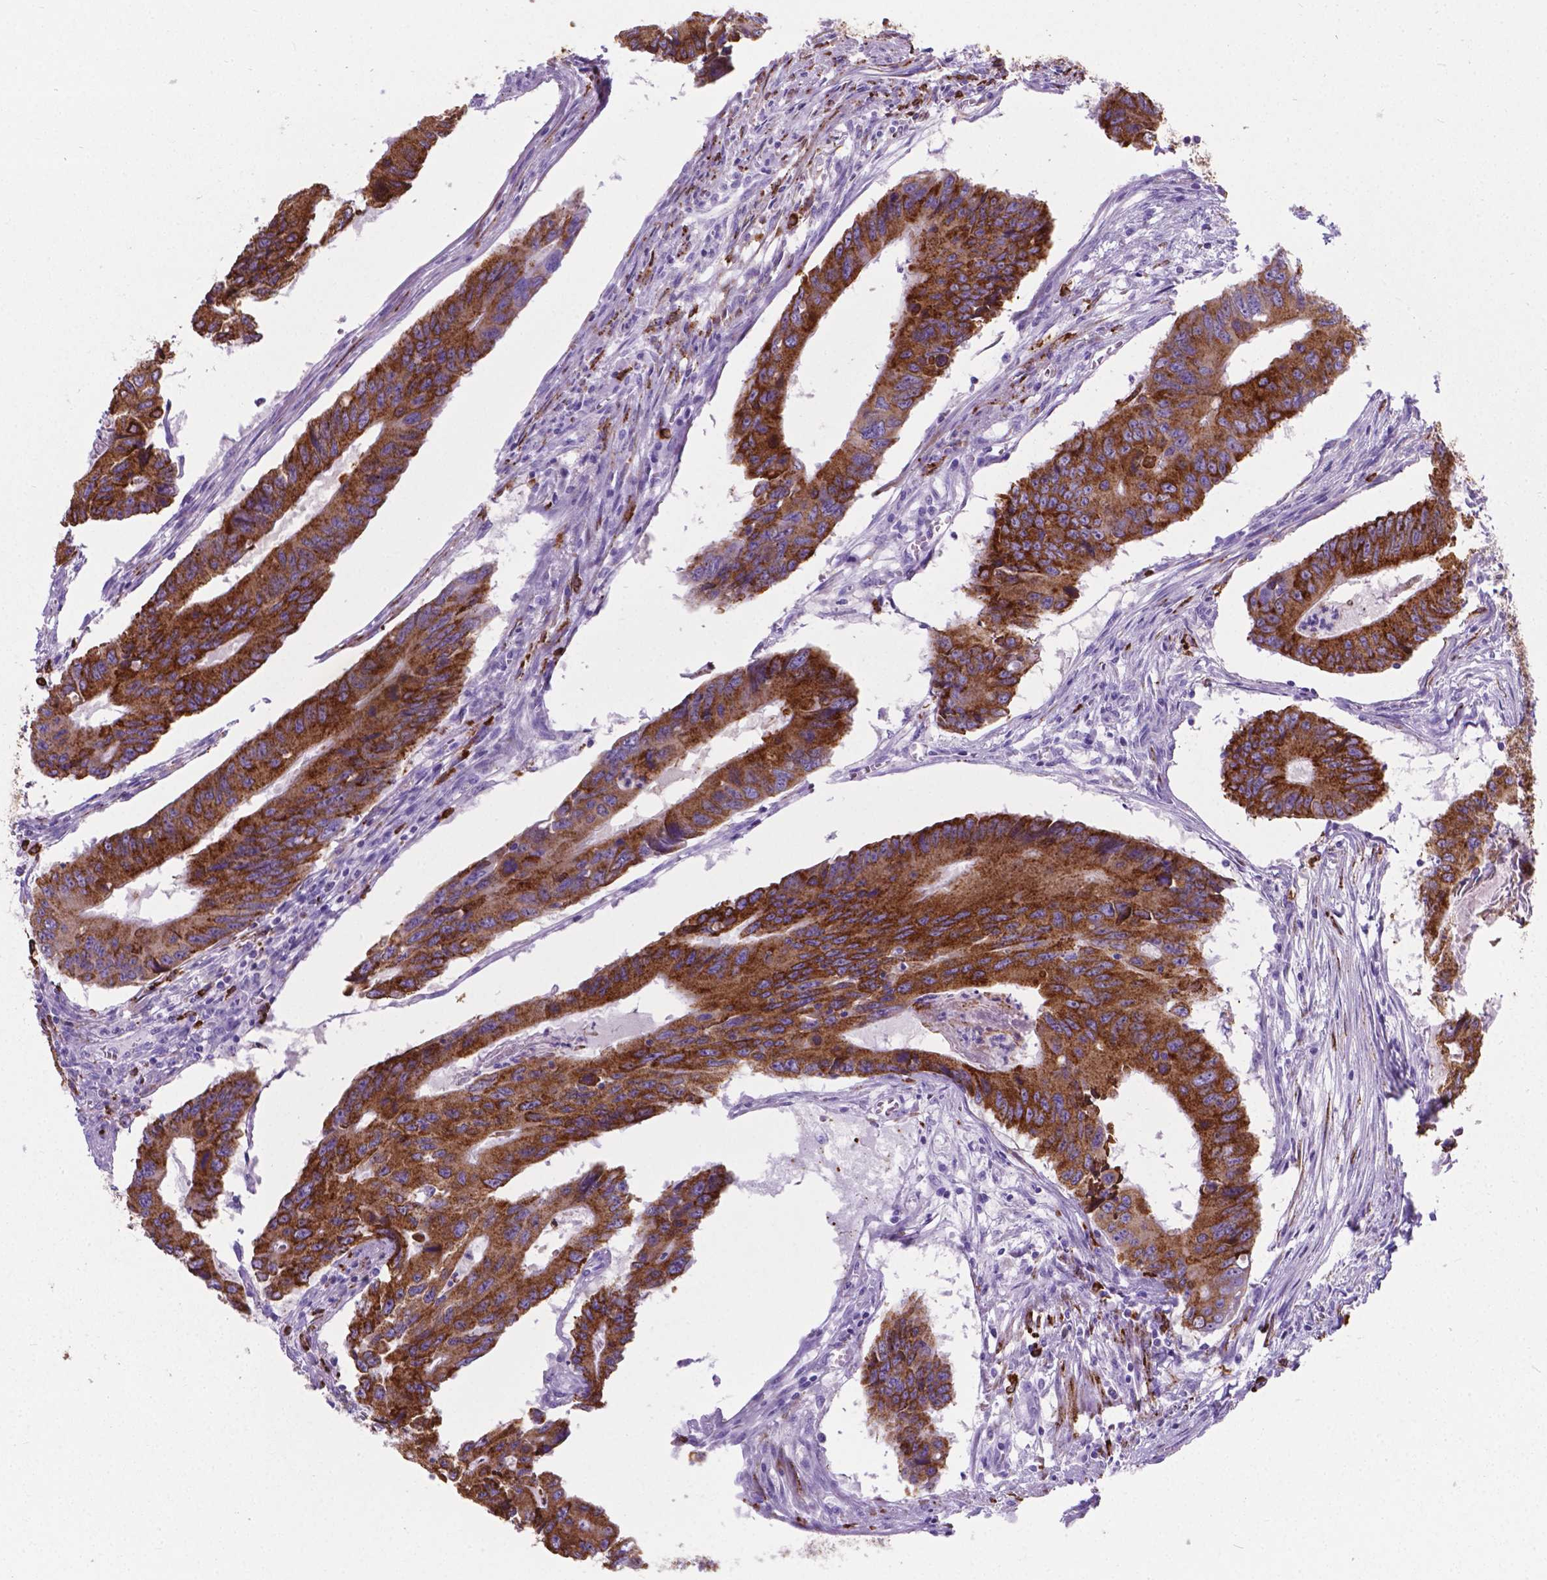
{"staining": {"intensity": "strong", "quantity": ">75%", "location": "cytoplasmic/membranous"}, "tissue": "colorectal cancer", "cell_type": "Tumor cells", "image_type": "cancer", "snomed": [{"axis": "morphology", "description": "Adenocarcinoma, NOS"}, {"axis": "topography", "description": "Colon"}], "caption": "A high amount of strong cytoplasmic/membranous staining is present in about >75% of tumor cells in colorectal cancer tissue.", "gene": "MACF1", "patient": {"sex": "male", "age": 53}}